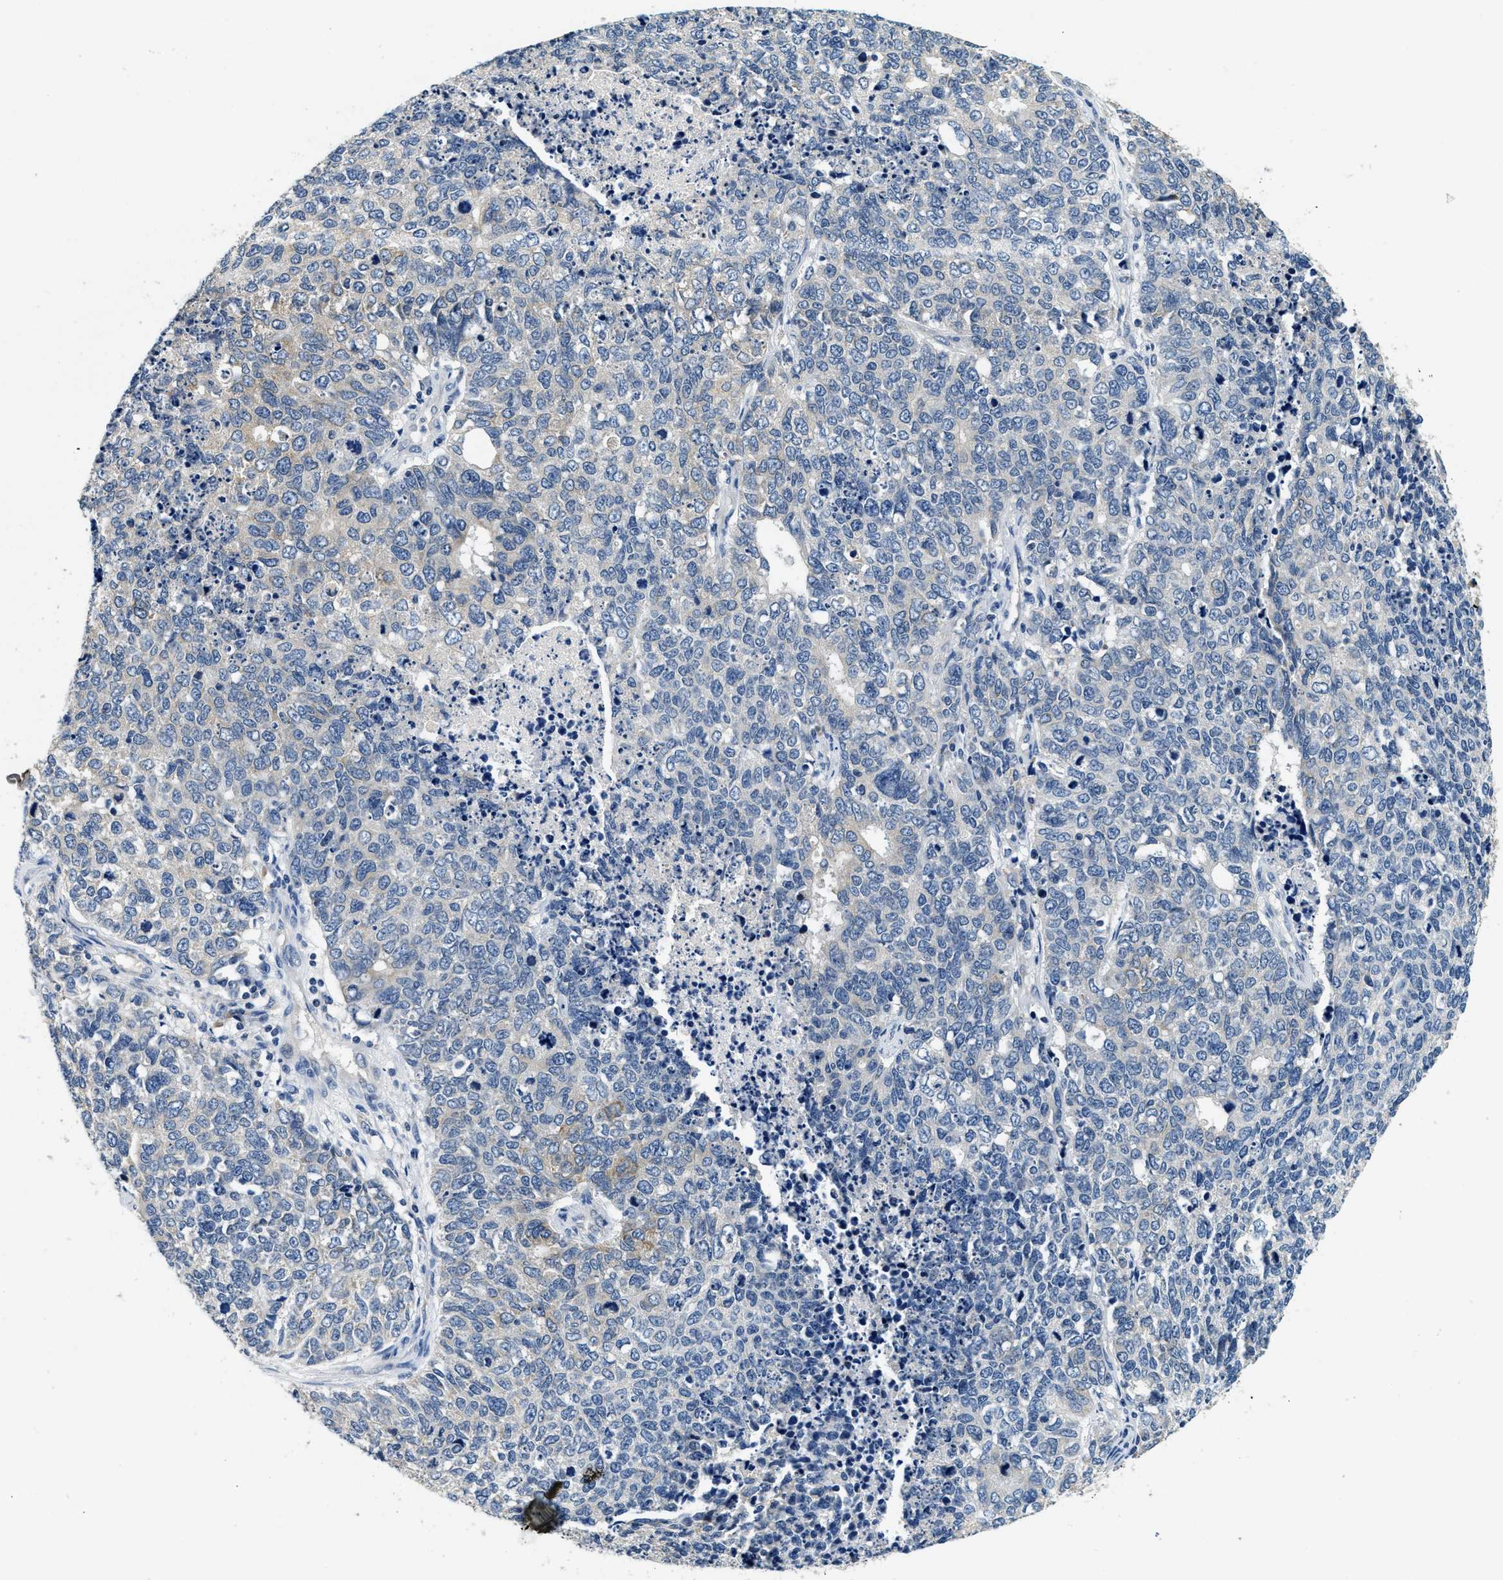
{"staining": {"intensity": "weak", "quantity": "<25%", "location": "cytoplasmic/membranous"}, "tissue": "cervical cancer", "cell_type": "Tumor cells", "image_type": "cancer", "snomed": [{"axis": "morphology", "description": "Squamous cell carcinoma, NOS"}, {"axis": "topography", "description": "Cervix"}], "caption": "A photomicrograph of cervical cancer stained for a protein shows no brown staining in tumor cells. (DAB immunohistochemistry (IHC), high magnification).", "gene": "ALDH3A2", "patient": {"sex": "female", "age": 63}}